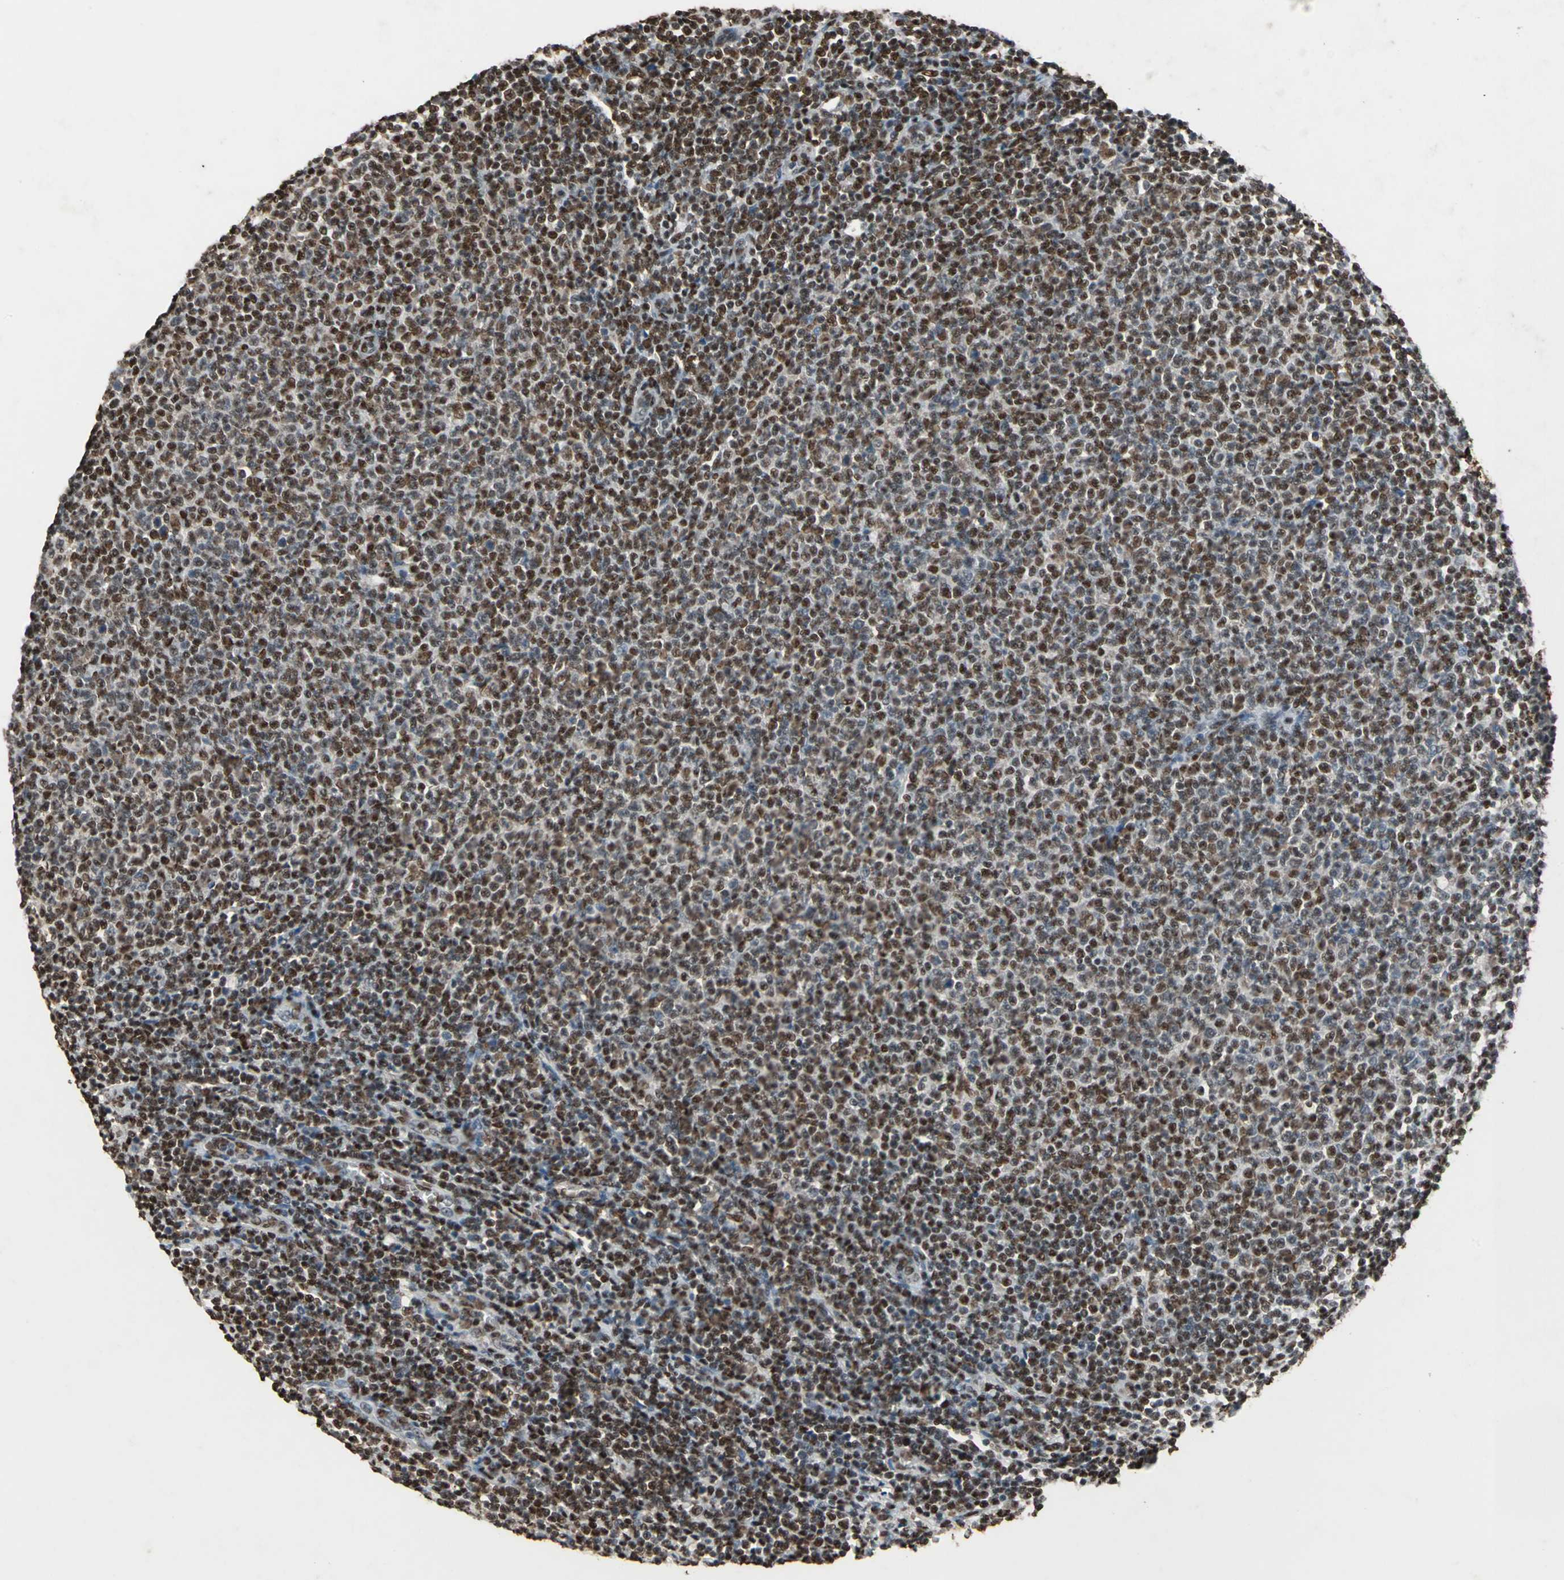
{"staining": {"intensity": "moderate", "quantity": ">75%", "location": "nuclear"}, "tissue": "lymphoma", "cell_type": "Tumor cells", "image_type": "cancer", "snomed": [{"axis": "morphology", "description": "Malignant lymphoma, non-Hodgkin's type, Low grade"}, {"axis": "topography", "description": "Lymph node"}], "caption": "A histopathology image showing moderate nuclear expression in about >75% of tumor cells in lymphoma, as visualized by brown immunohistochemical staining.", "gene": "ANP32A", "patient": {"sex": "male", "age": 66}}